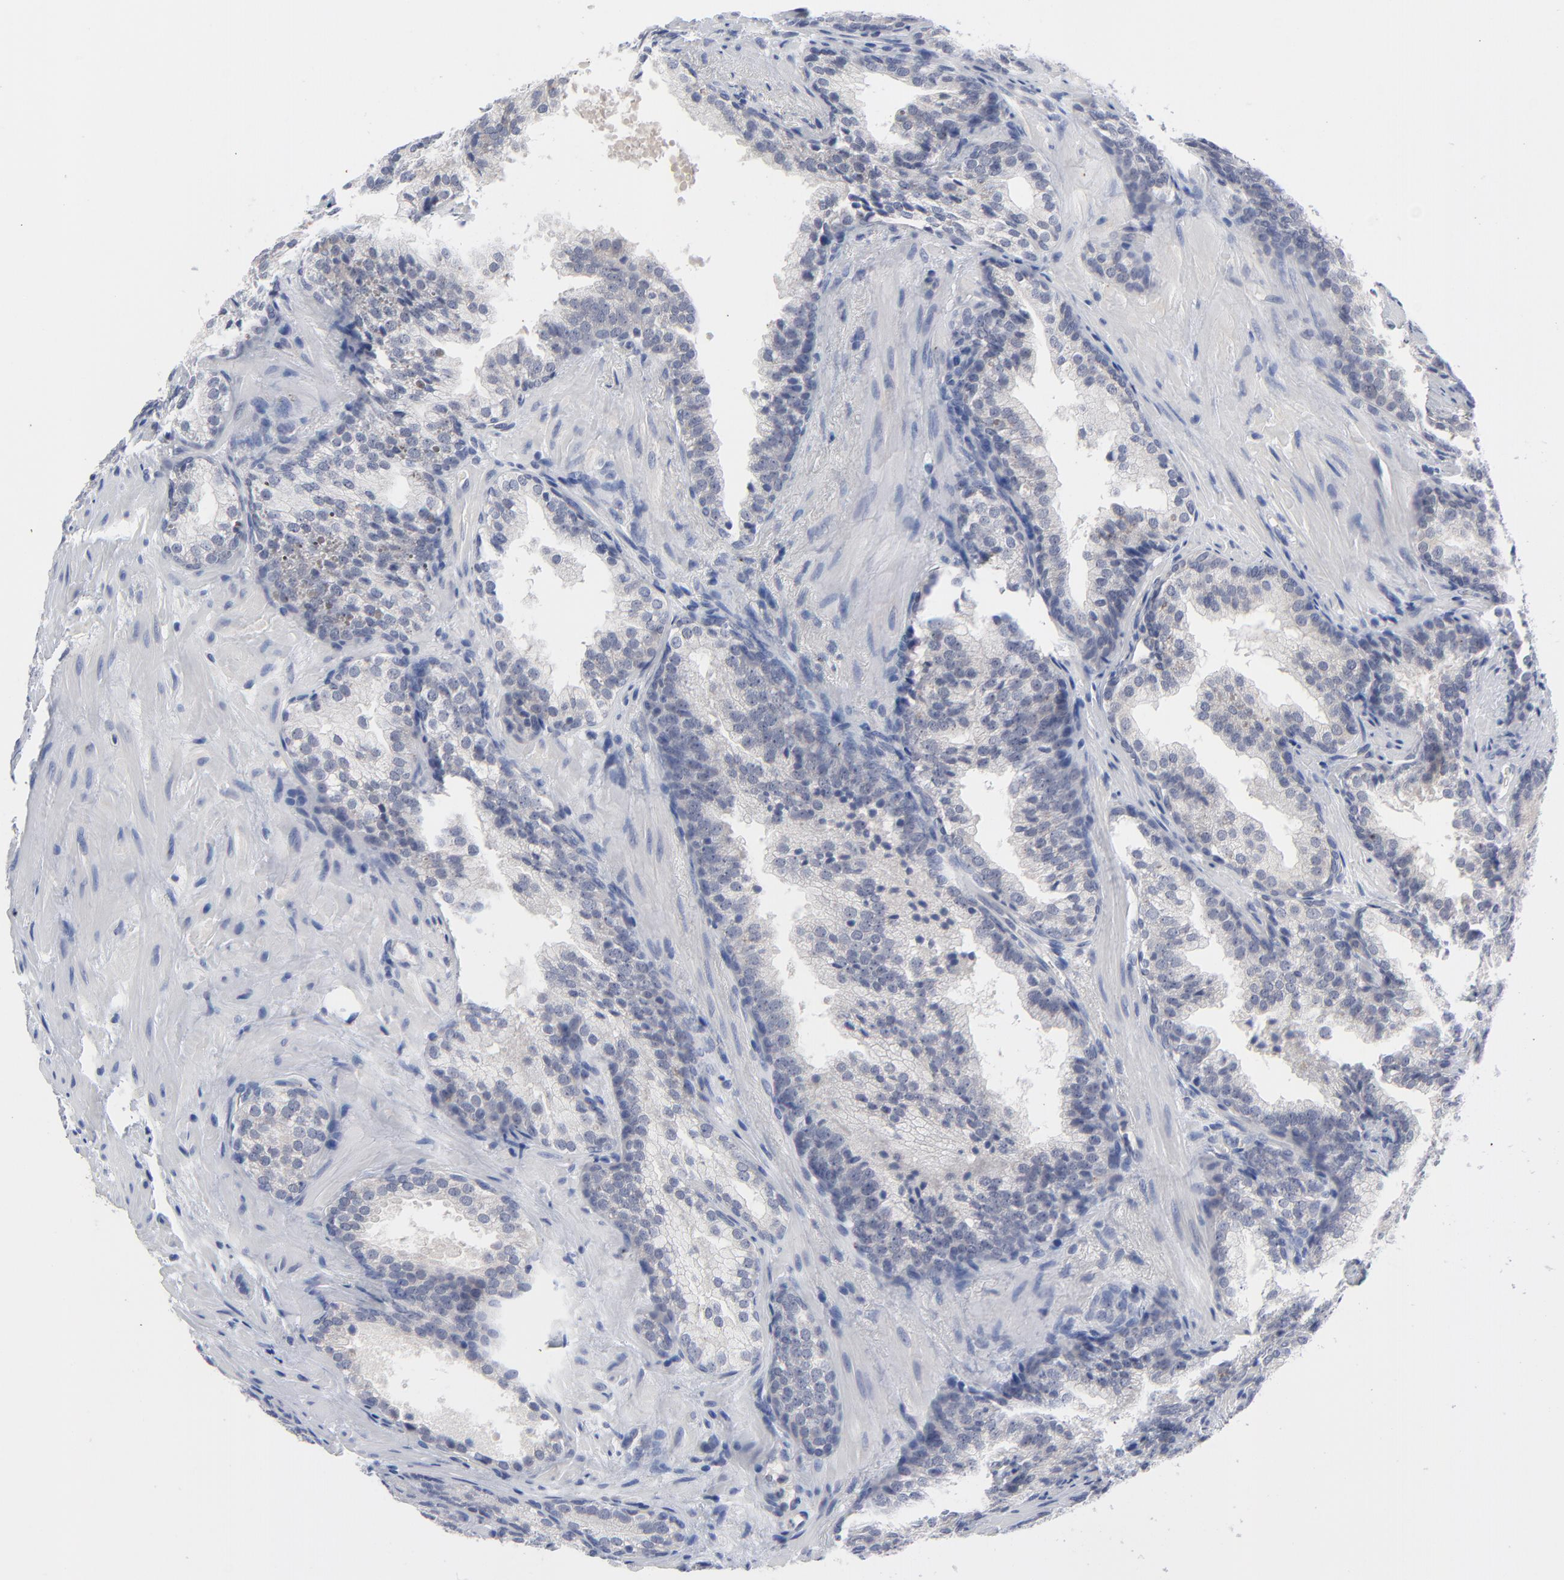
{"staining": {"intensity": "negative", "quantity": "none", "location": "none"}, "tissue": "prostate cancer", "cell_type": "Tumor cells", "image_type": "cancer", "snomed": [{"axis": "morphology", "description": "Adenocarcinoma, Low grade"}, {"axis": "topography", "description": "Prostate"}], "caption": "A micrograph of prostate cancer stained for a protein exhibits no brown staining in tumor cells.", "gene": "CLEC4G", "patient": {"sex": "male", "age": 69}}